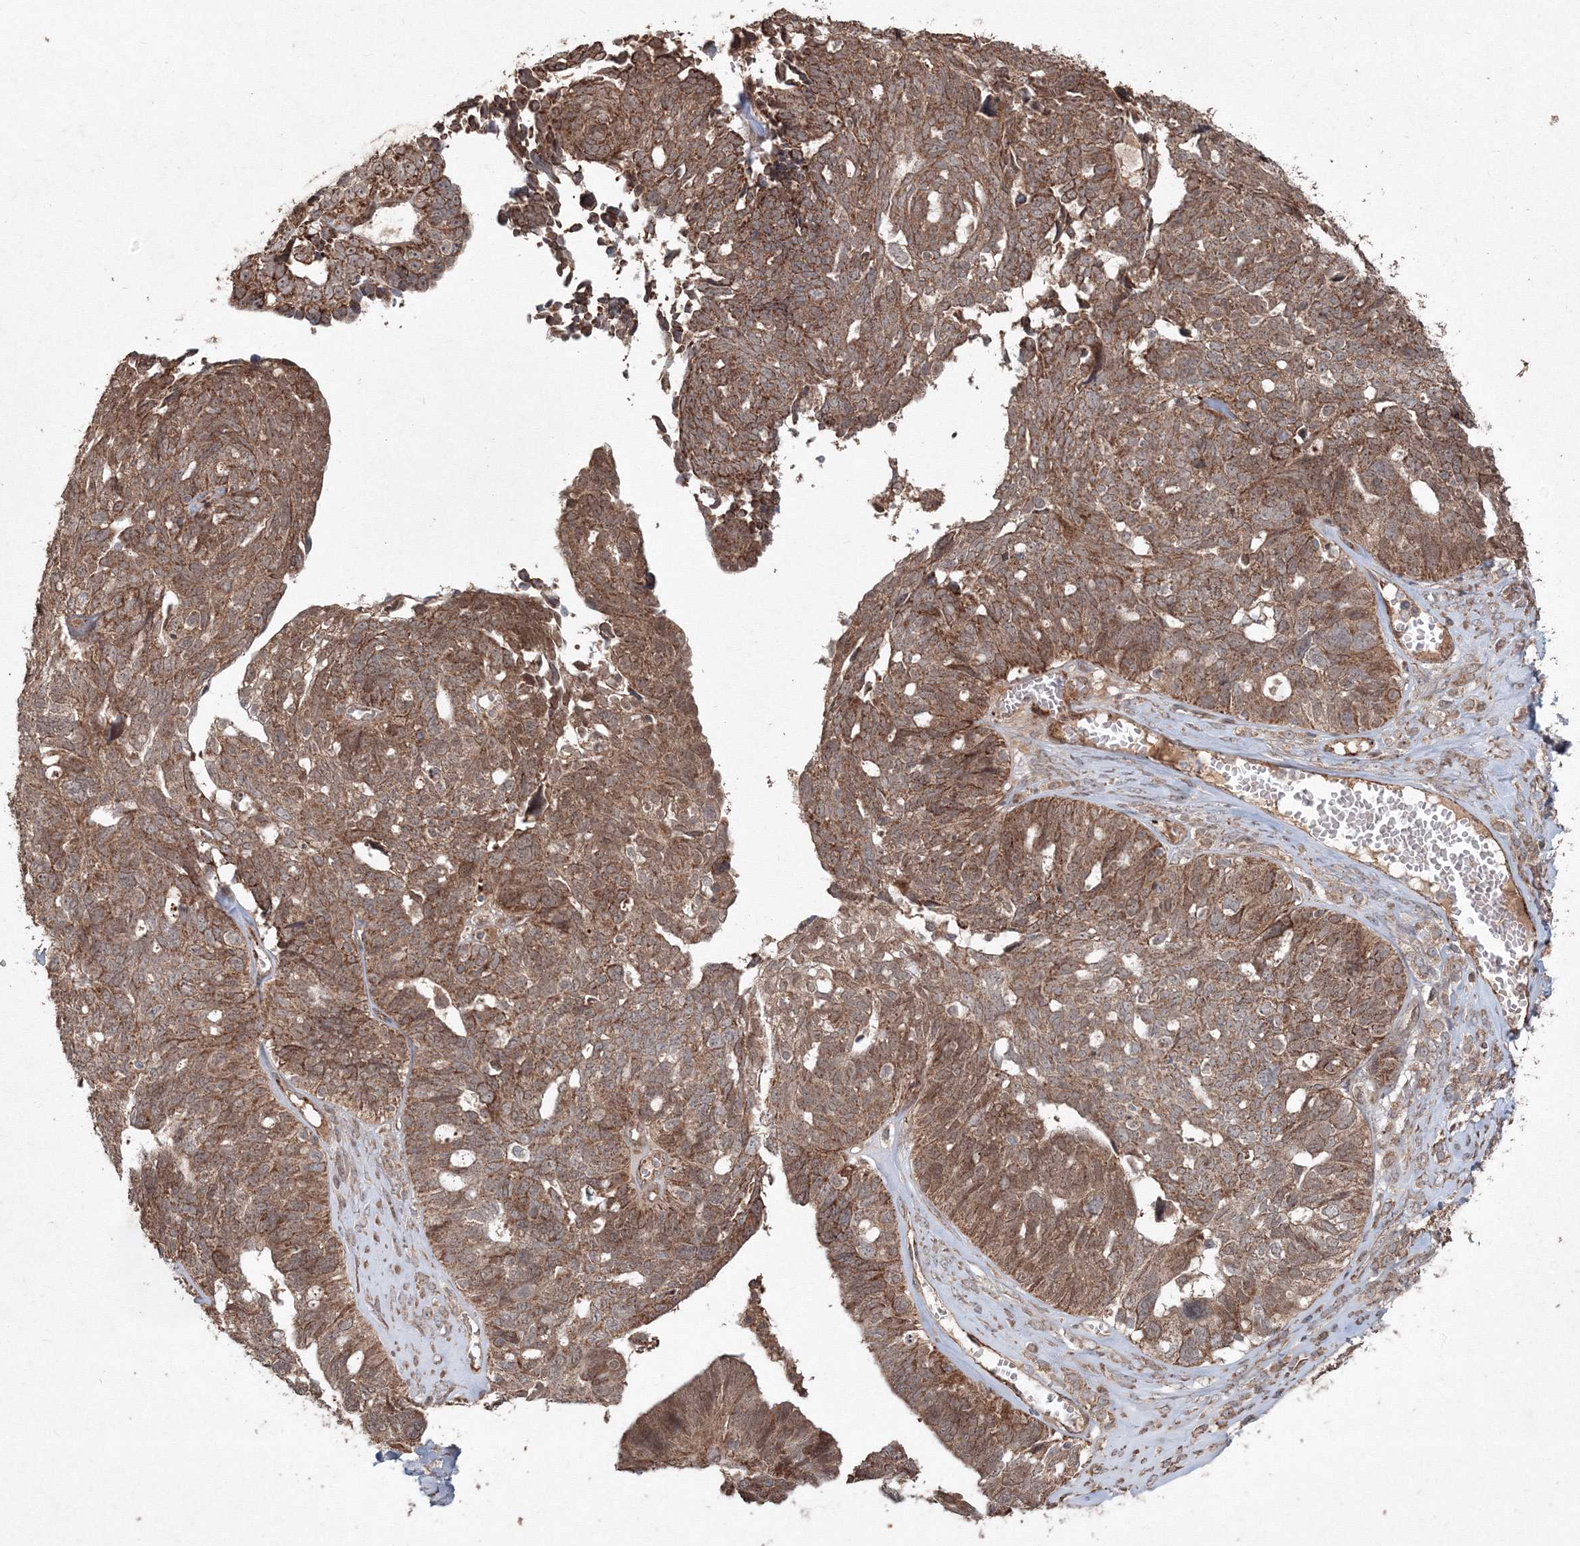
{"staining": {"intensity": "strong", "quantity": ">75%", "location": "cytoplasmic/membranous"}, "tissue": "ovarian cancer", "cell_type": "Tumor cells", "image_type": "cancer", "snomed": [{"axis": "morphology", "description": "Cystadenocarcinoma, serous, NOS"}, {"axis": "topography", "description": "Ovary"}], "caption": "This is an image of immunohistochemistry staining of serous cystadenocarcinoma (ovarian), which shows strong expression in the cytoplasmic/membranous of tumor cells.", "gene": "ANAPC16", "patient": {"sex": "female", "age": 79}}